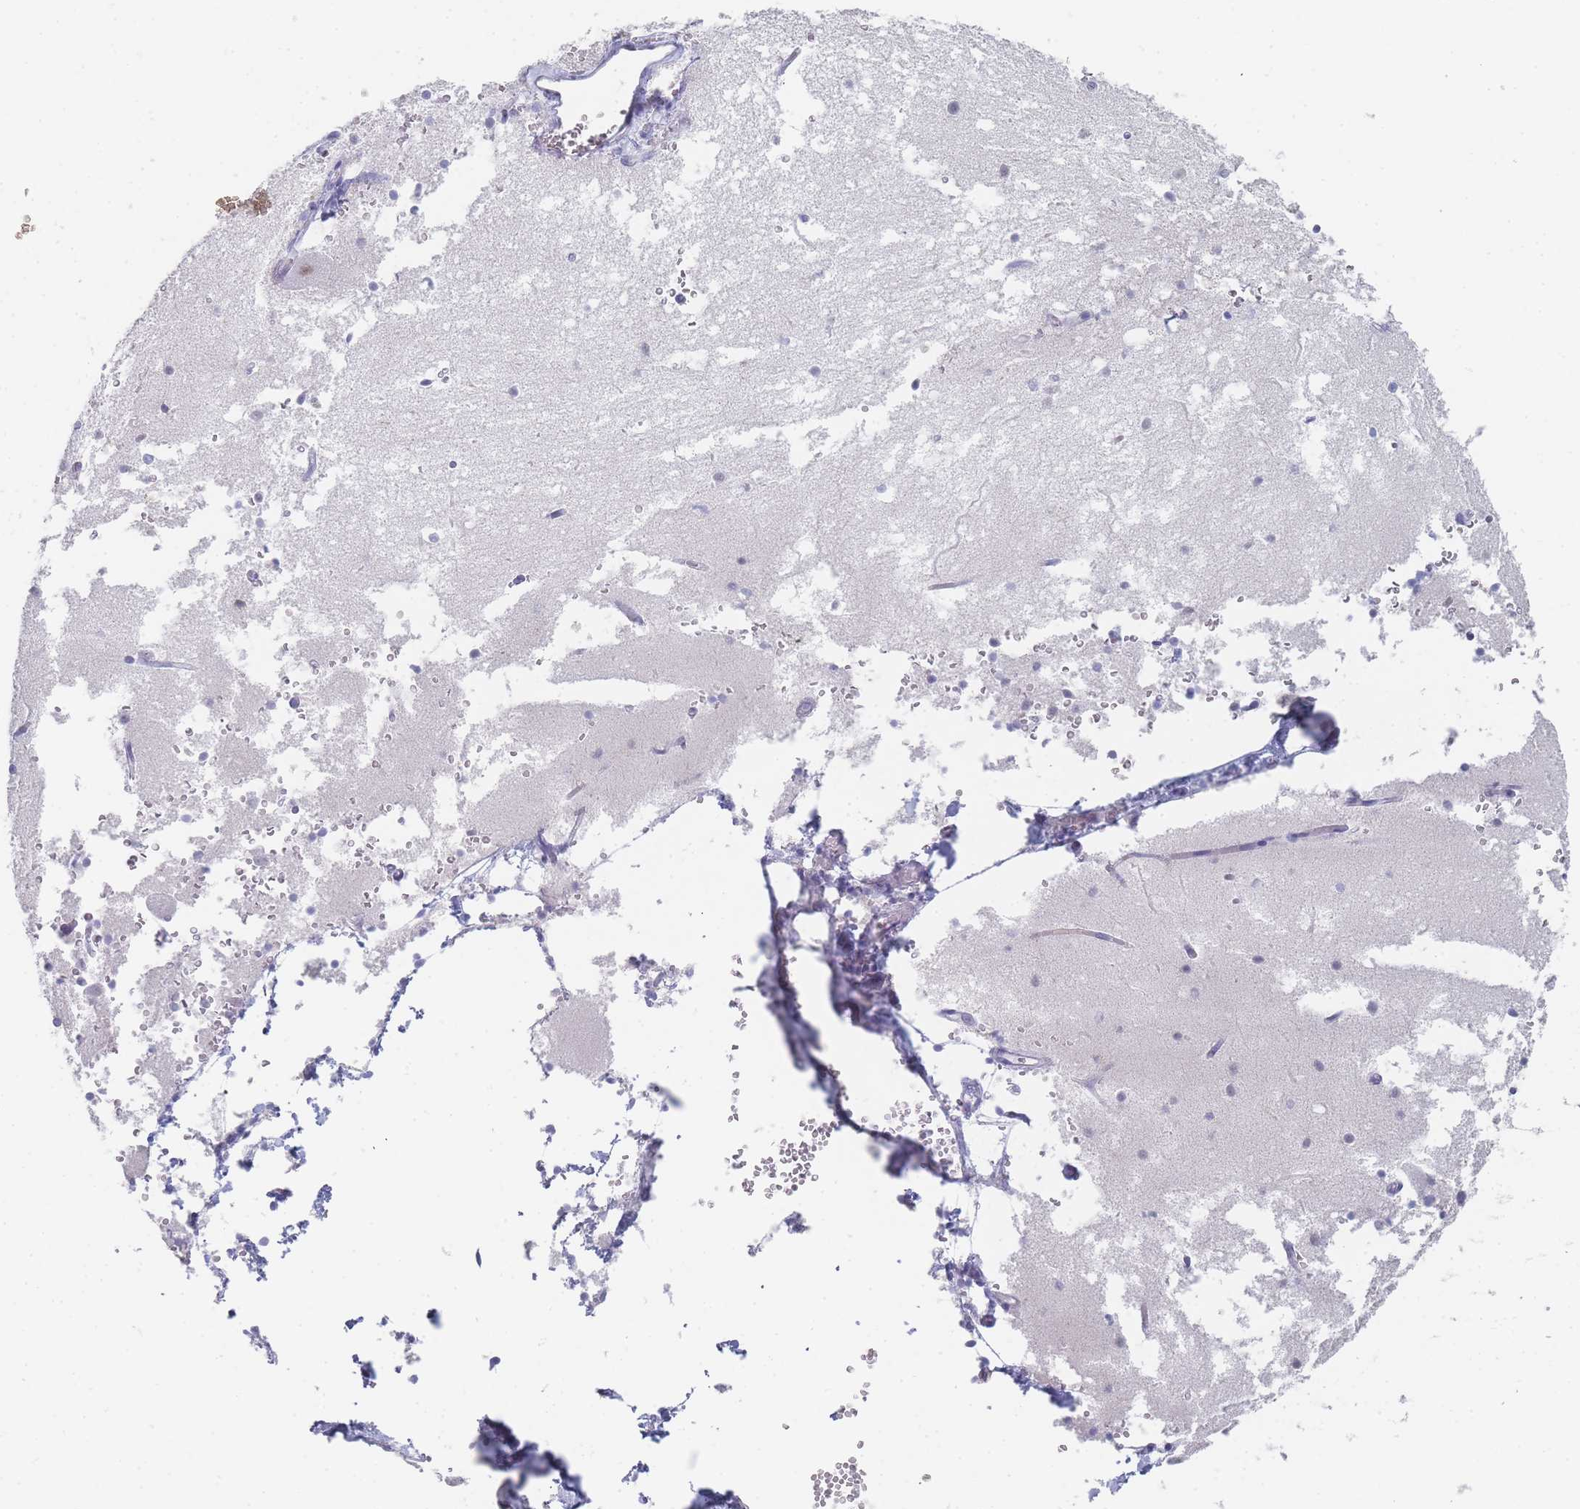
{"staining": {"intensity": "negative", "quantity": "none", "location": "none"}, "tissue": "cerebellum", "cell_type": "Cells in granular layer", "image_type": "normal", "snomed": [{"axis": "morphology", "description": "Normal tissue, NOS"}, {"axis": "topography", "description": "Cerebellum"}], "caption": "This is a photomicrograph of IHC staining of normal cerebellum, which shows no expression in cells in granular layer. (Immunohistochemistry (ihc), brightfield microscopy, high magnification).", "gene": "IMPG1", "patient": {"sex": "male", "age": 54}}